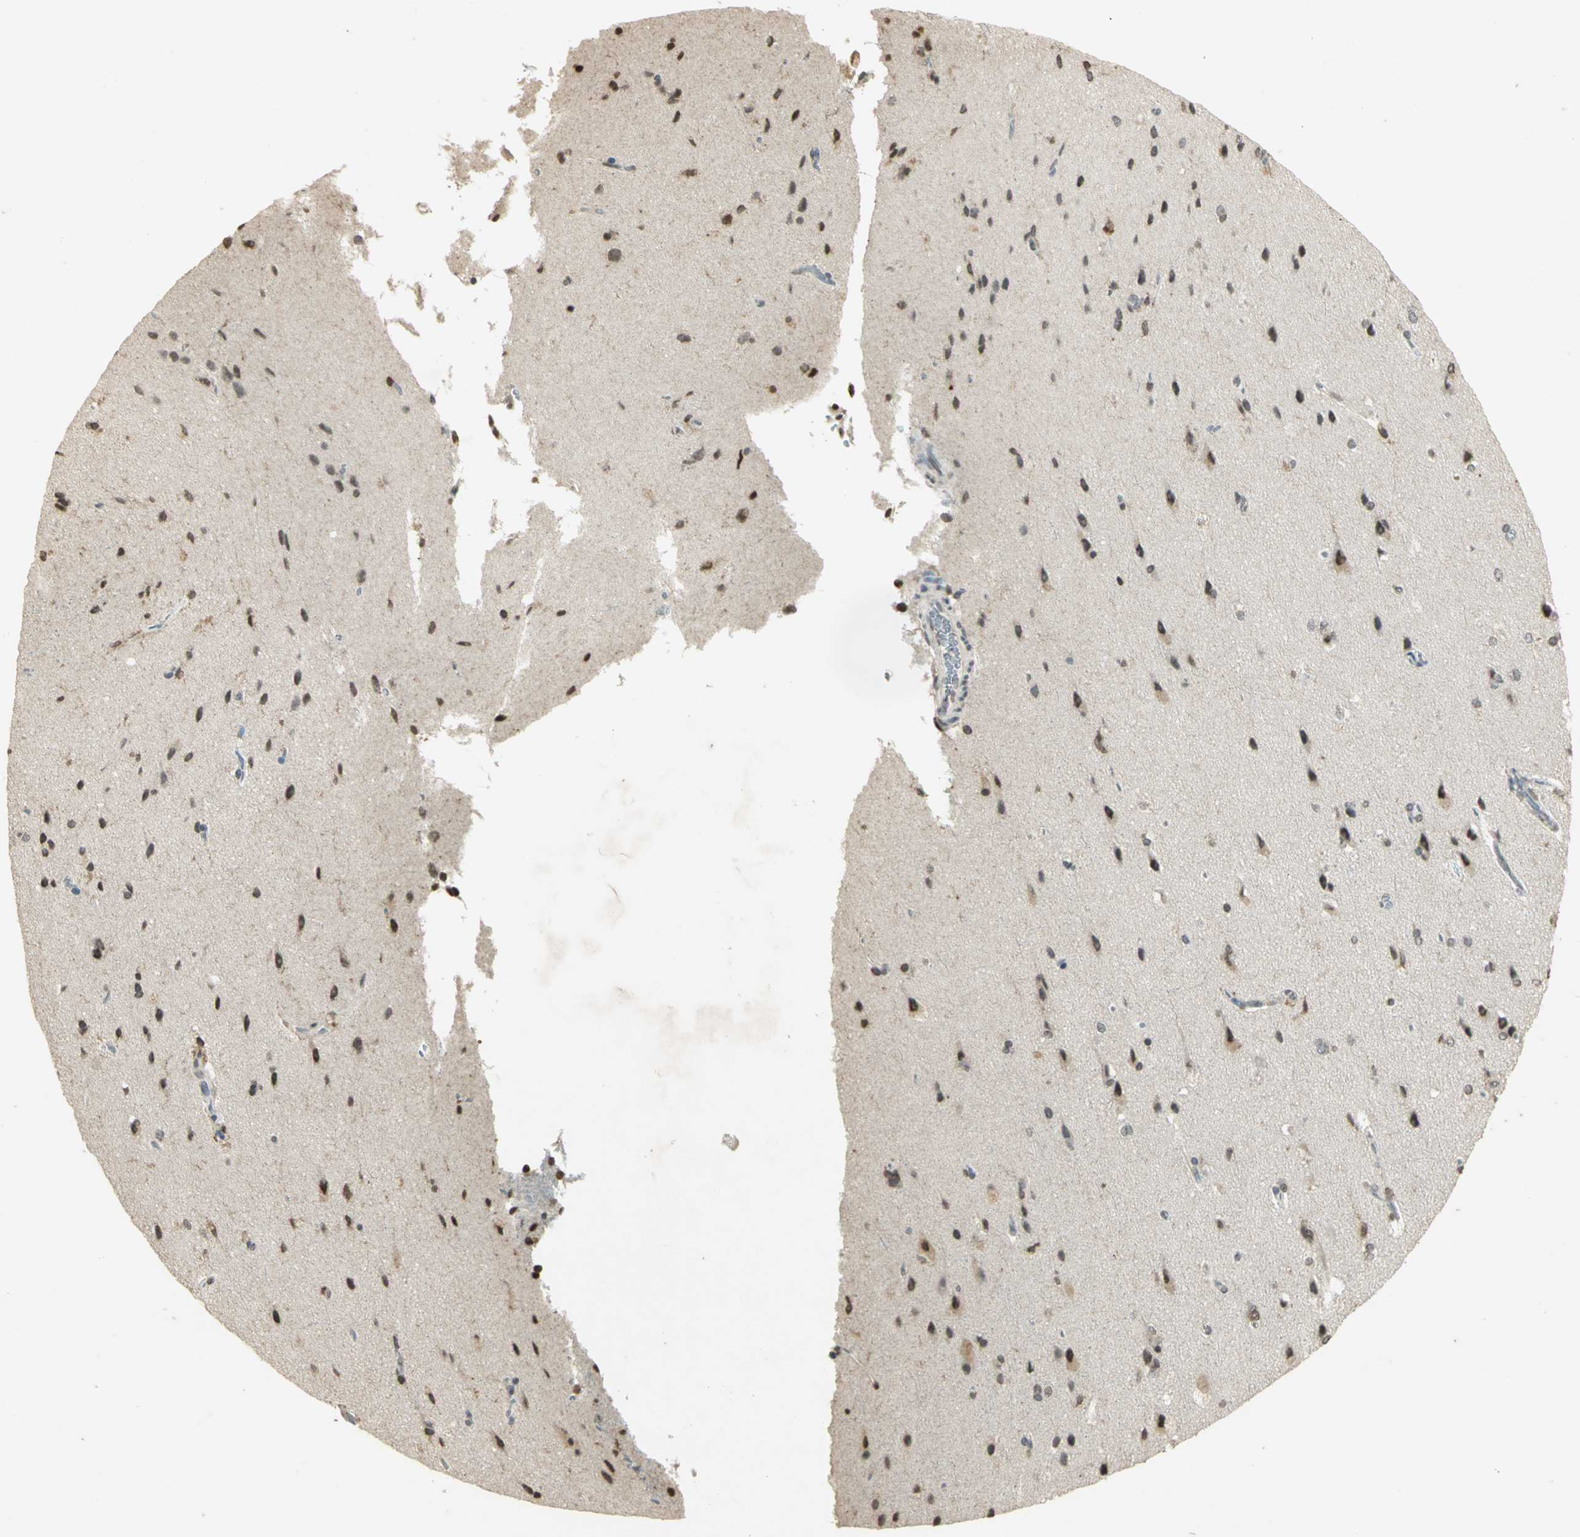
{"staining": {"intensity": "moderate", "quantity": "<25%", "location": "cytoplasmic/membranous,nuclear"}, "tissue": "cerebral cortex", "cell_type": "Endothelial cells", "image_type": "normal", "snomed": [{"axis": "morphology", "description": "Normal tissue, NOS"}, {"axis": "topography", "description": "Cerebral cortex"}], "caption": "A brown stain highlights moderate cytoplasmic/membranous,nuclear expression of a protein in endothelial cells of benign human cerebral cortex. Using DAB (3,3'-diaminobenzidine) (brown) and hematoxylin (blue) stains, captured at high magnification using brightfield microscopy.", "gene": "IL16", "patient": {"sex": "male", "age": 62}}